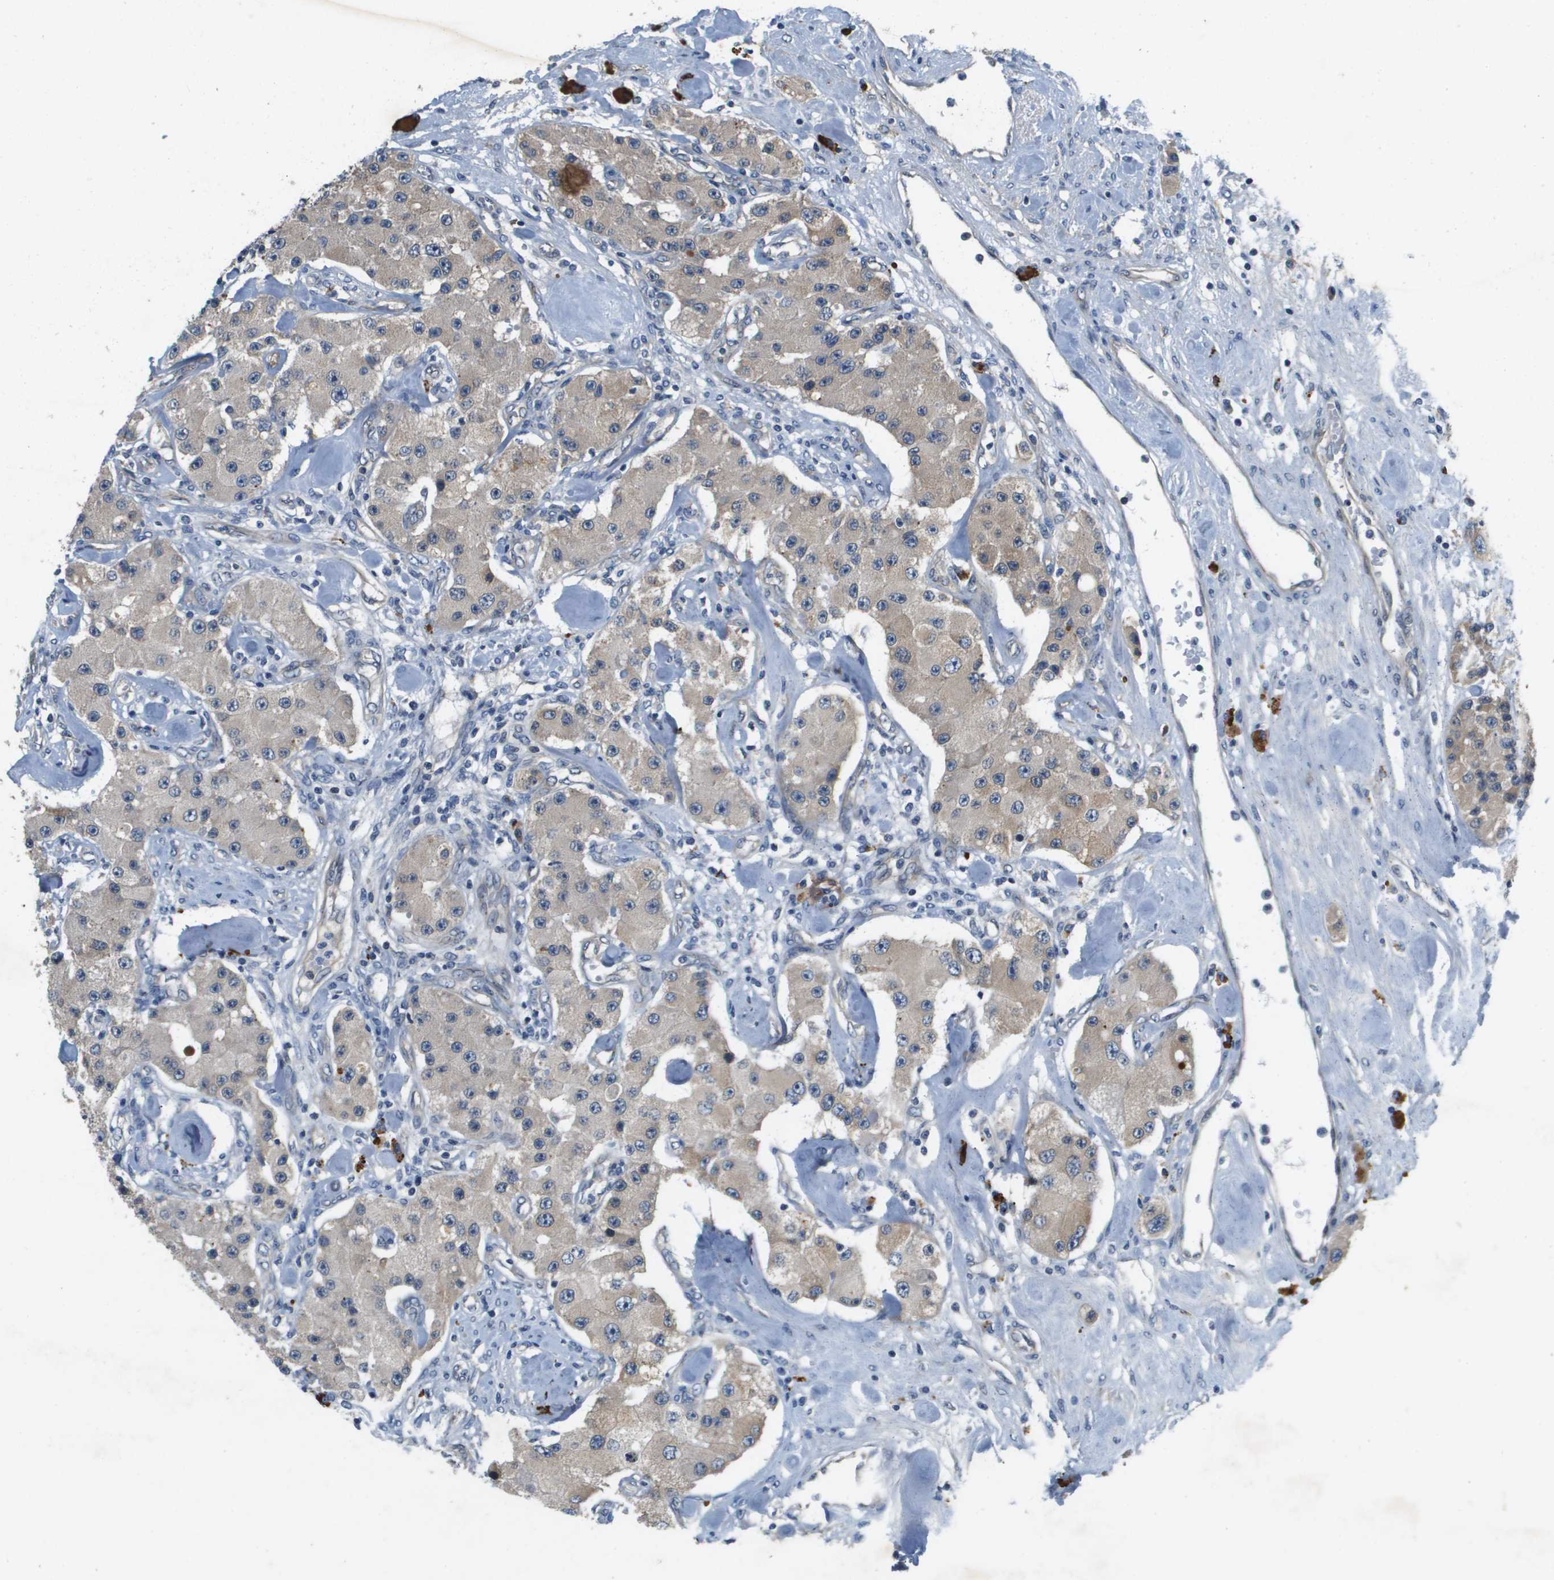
{"staining": {"intensity": "weak", "quantity": ">75%", "location": "cytoplasmic/membranous"}, "tissue": "carcinoid", "cell_type": "Tumor cells", "image_type": "cancer", "snomed": [{"axis": "morphology", "description": "Carcinoid, malignant, NOS"}, {"axis": "topography", "description": "Pancreas"}], "caption": "Immunohistochemistry (DAB (3,3'-diaminobenzidine)) staining of human carcinoid demonstrates weak cytoplasmic/membranous protein expression in about >75% of tumor cells.", "gene": "PGAP3", "patient": {"sex": "male", "age": 41}}